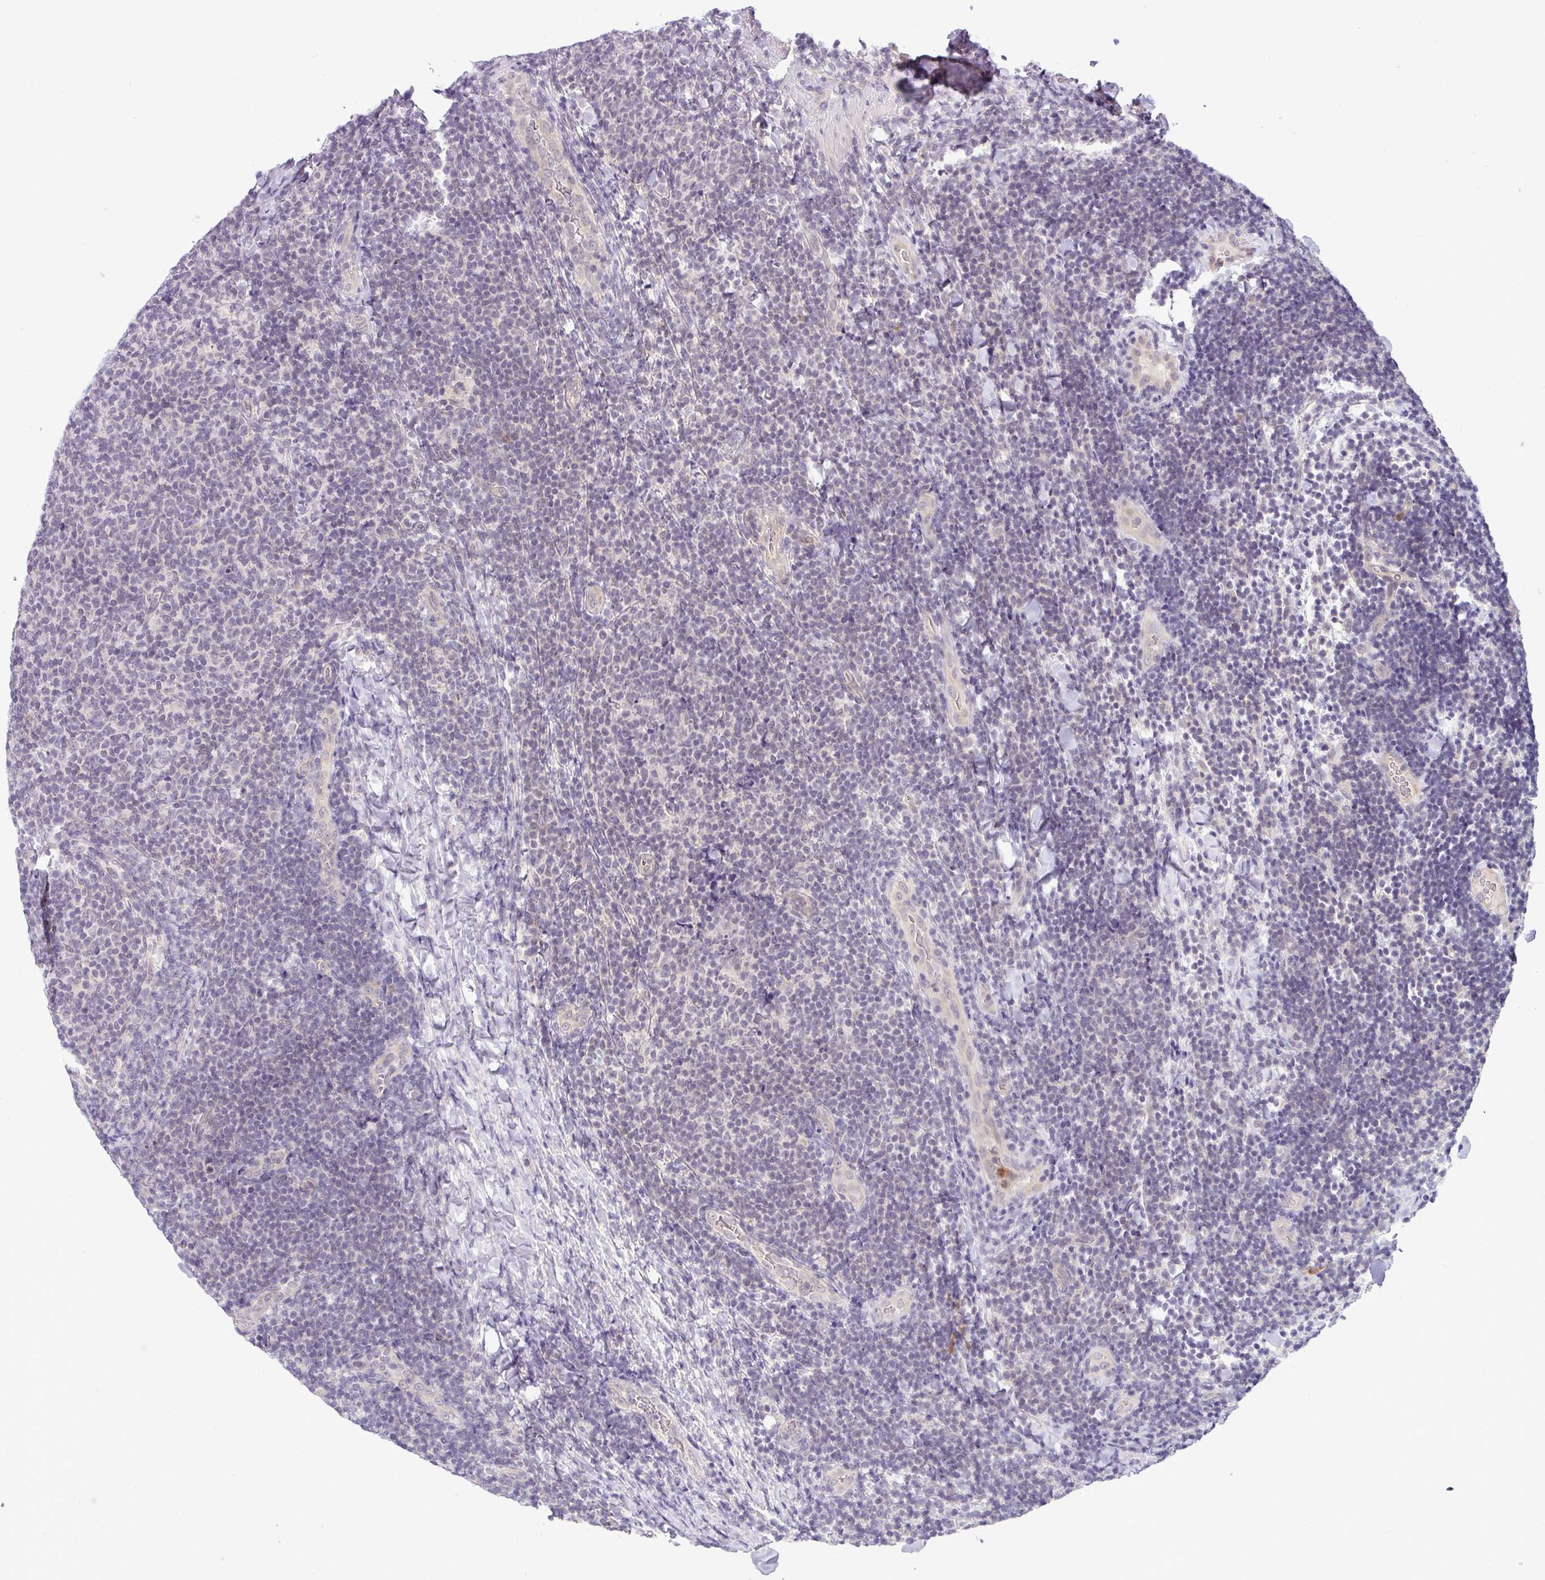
{"staining": {"intensity": "negative", "quantity": "none", "location": "none"}, "tissue": "lymphoma", "cell_type": "Tumor cells", "image_type": "cancer", "snomed": [{"axis": "morphology", "description": "Malignant lymphoma, non-Hodgkin's type, Low grade"}, {"axis": "topography", "description": "Lymph node"}], "caption": "The histopathology image displays no significant expression in tumor cells of lymphoma.", "gene": "HBEGF", "patient": {"sex": "male", "age": 66}}